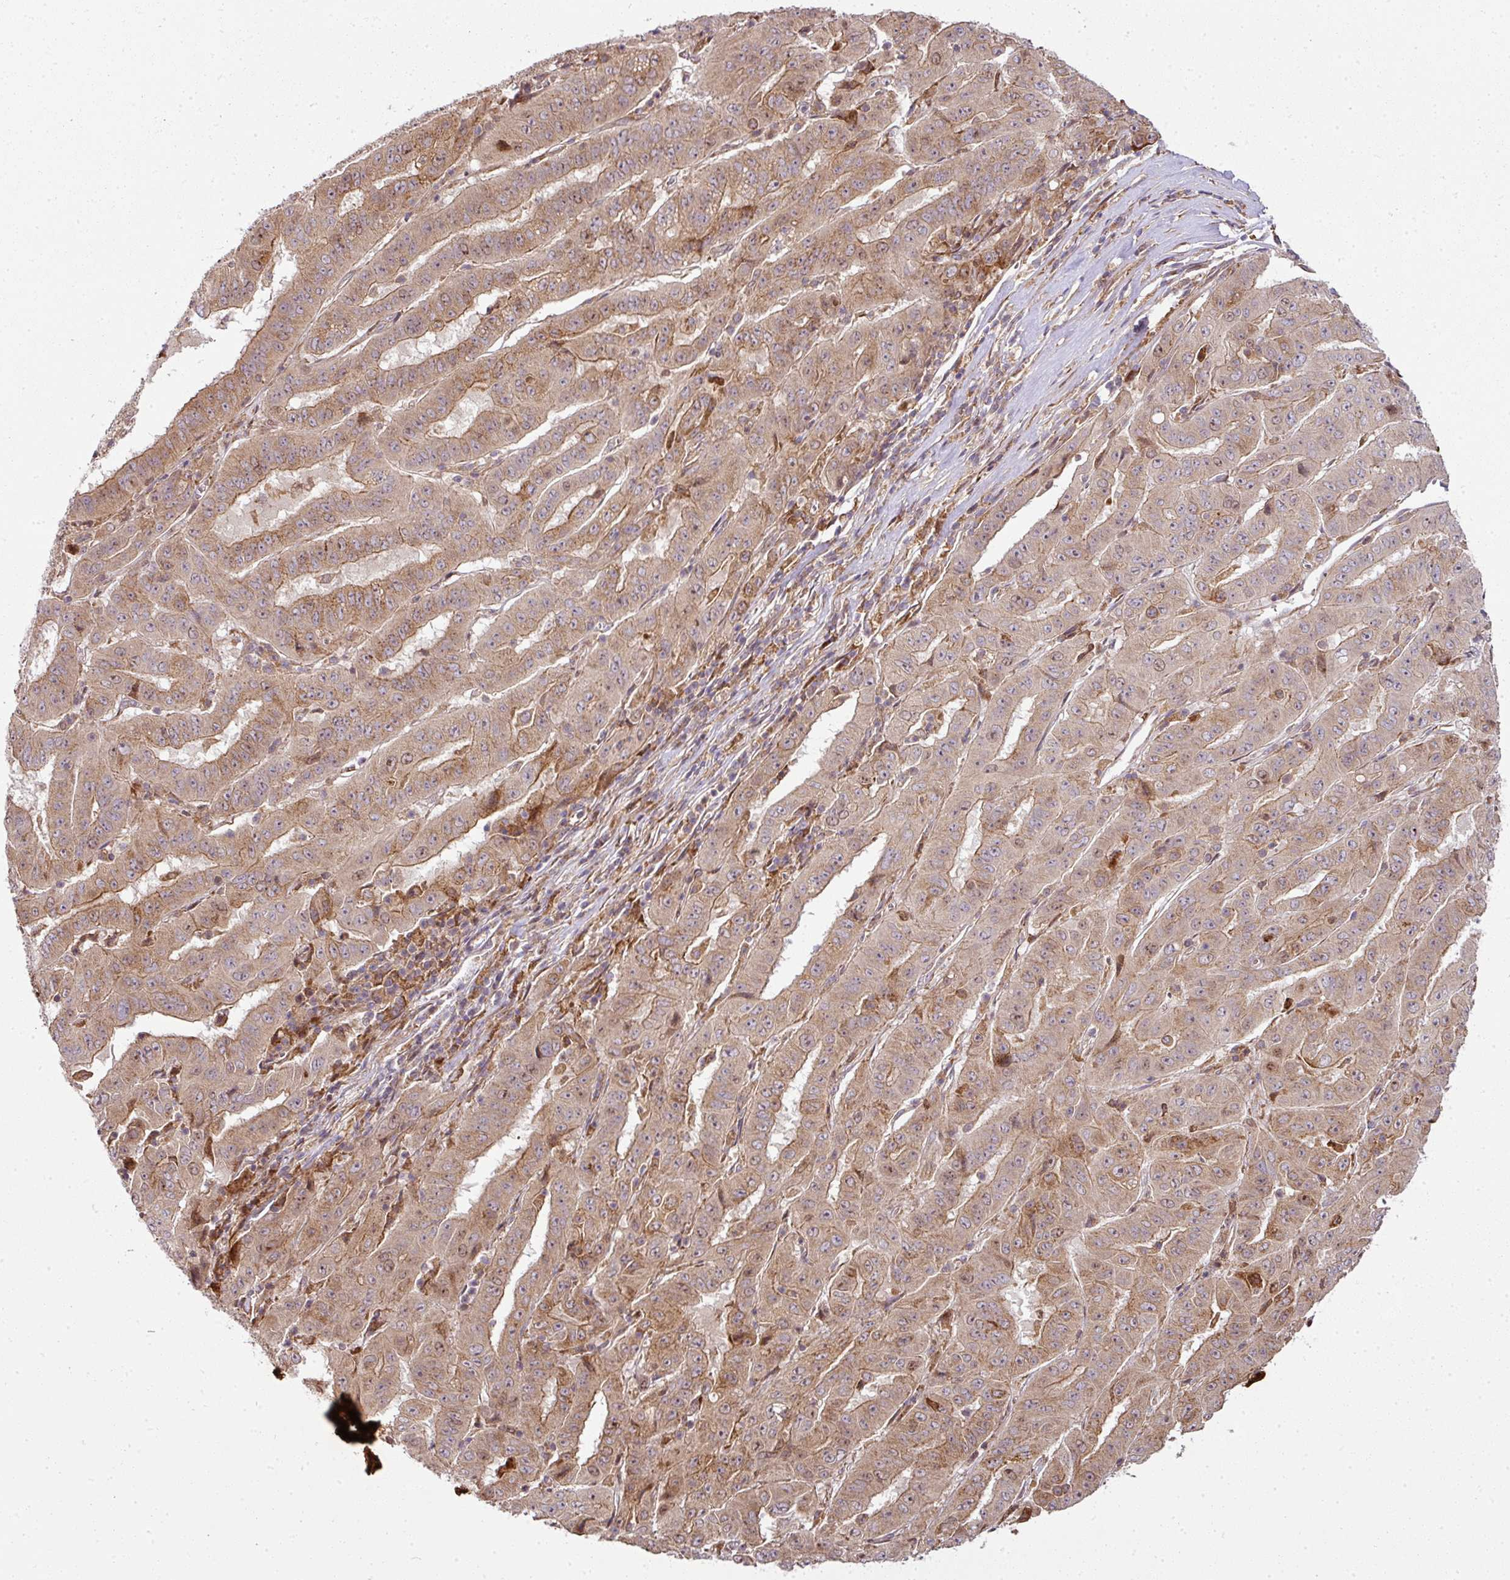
{"staining": {"intensity": "moderate", "quantity": ">75%", "location": "cytoplasmic/membranous"}, "tissue": "pancreatic cancer", "cell_type": "Tumor cells", "image_type": "cancer", "snomed": [{"axis": "morphology", "description": "Adenocarcinoma, NOS"}, {"axis": "topography", "description": "Pancreas"}], "caption": "This is an image of immunohistochemistry (IHC) staining of adenocarcinoma (pancreatic), which shows moderate staining in the cytoplasmic/membranous of tumor cells.", "gene": "ATAT1", "patient": {"sex": "male", "age": 63}}